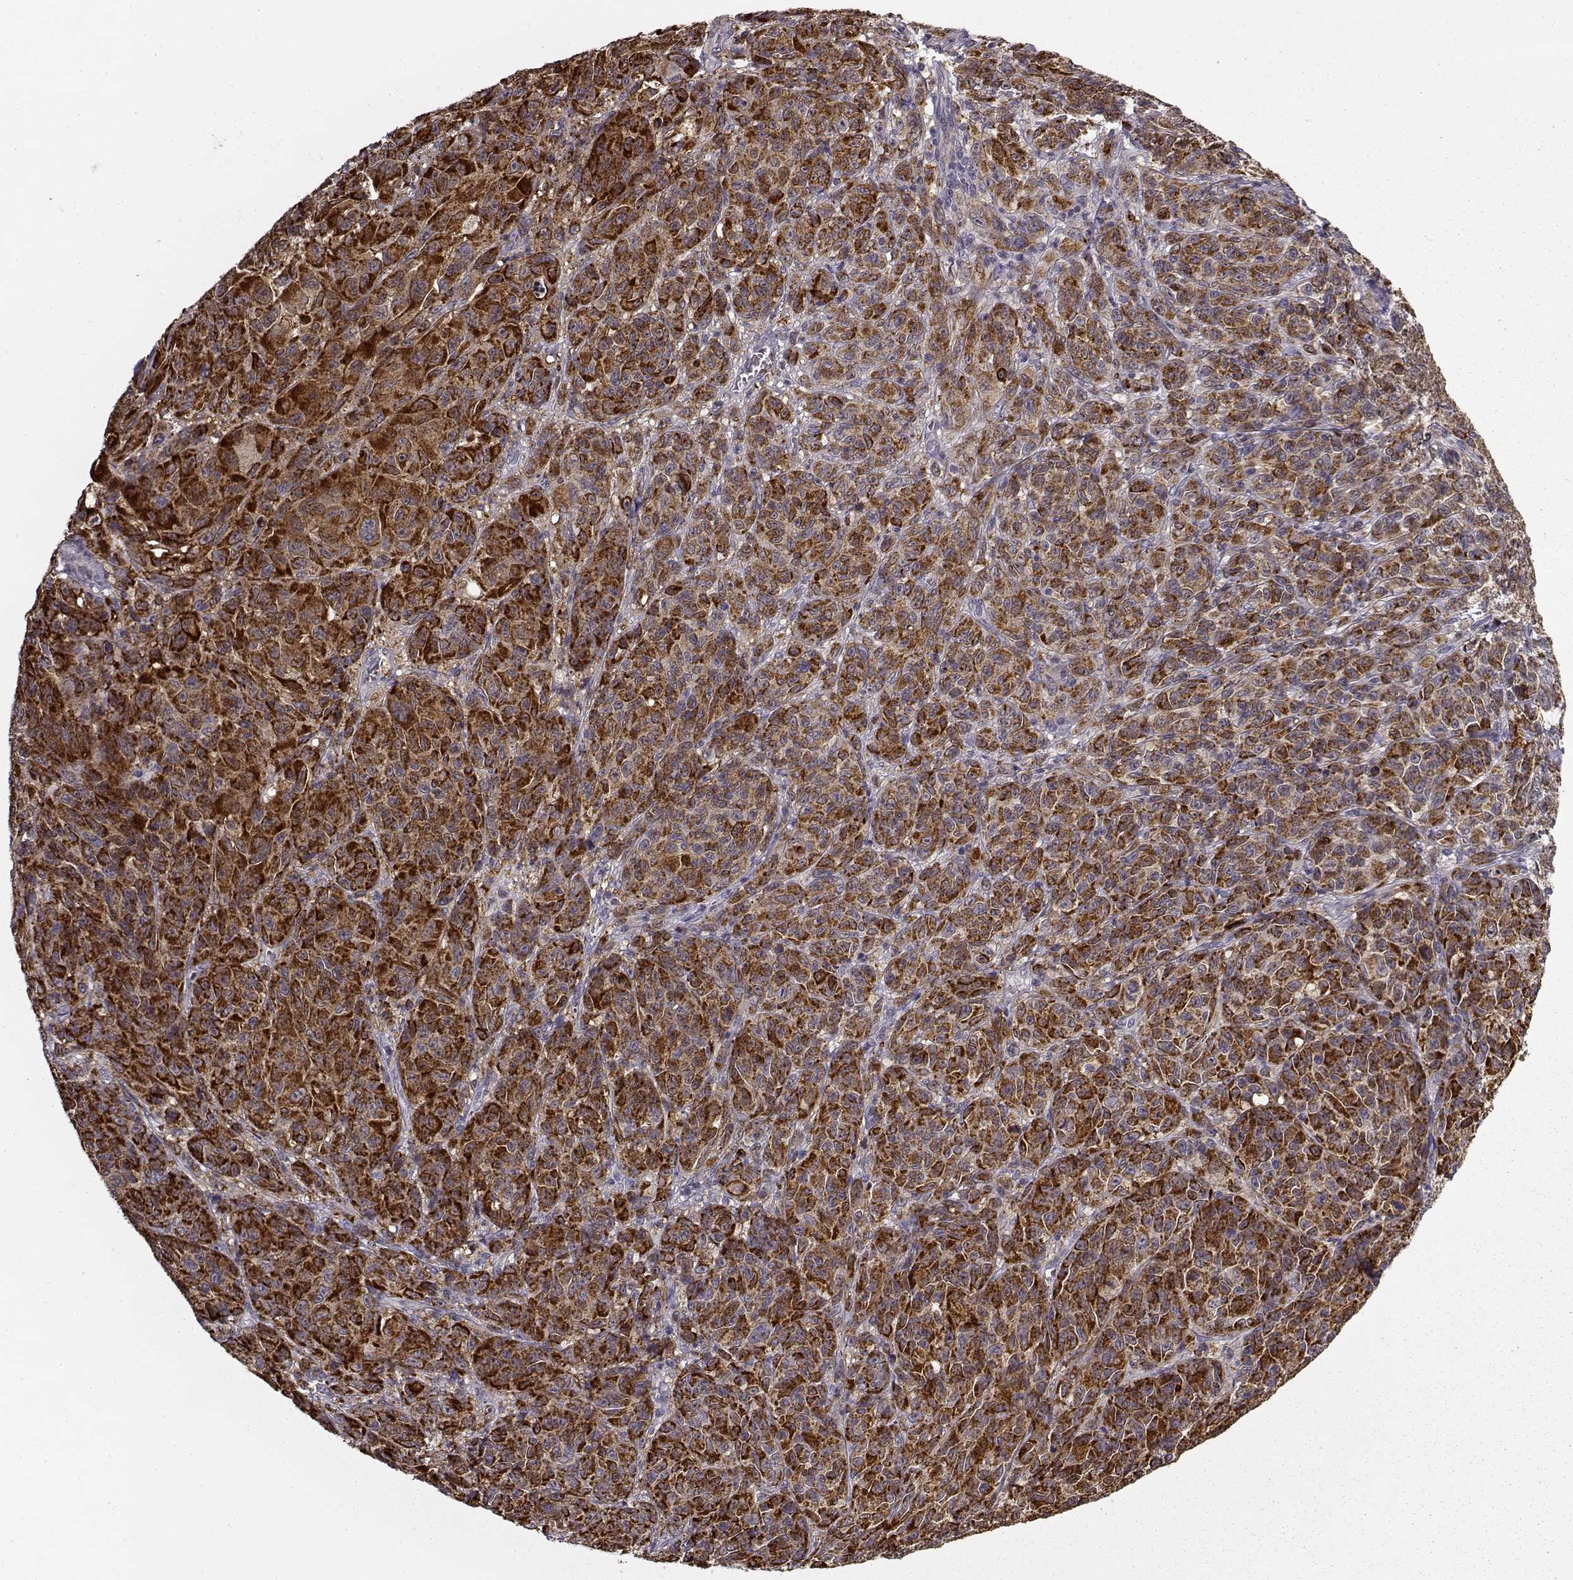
{"staining": {"intensity": "strong", "quantity": ">75%", "location": "cytoplasmic/membranous"}, "tissue": "melanoma", "cell_type": "Tumor cells", "image_type": "cancer", "snomed": [{"axis": "morphology", "description": "Malignant melanoma, NOS"}, {"axis": "topography", "description": "Vulva, labia, clitoris and Bartholin´s gland, NO"}], "caption": "This is an image of IHC staining of malignant melanoma, which shows strong positivity in the cytoplasmic/membranous of tumor cells.", "gene": "SNCA", "patient": {"sex": "female", "age": 75}}